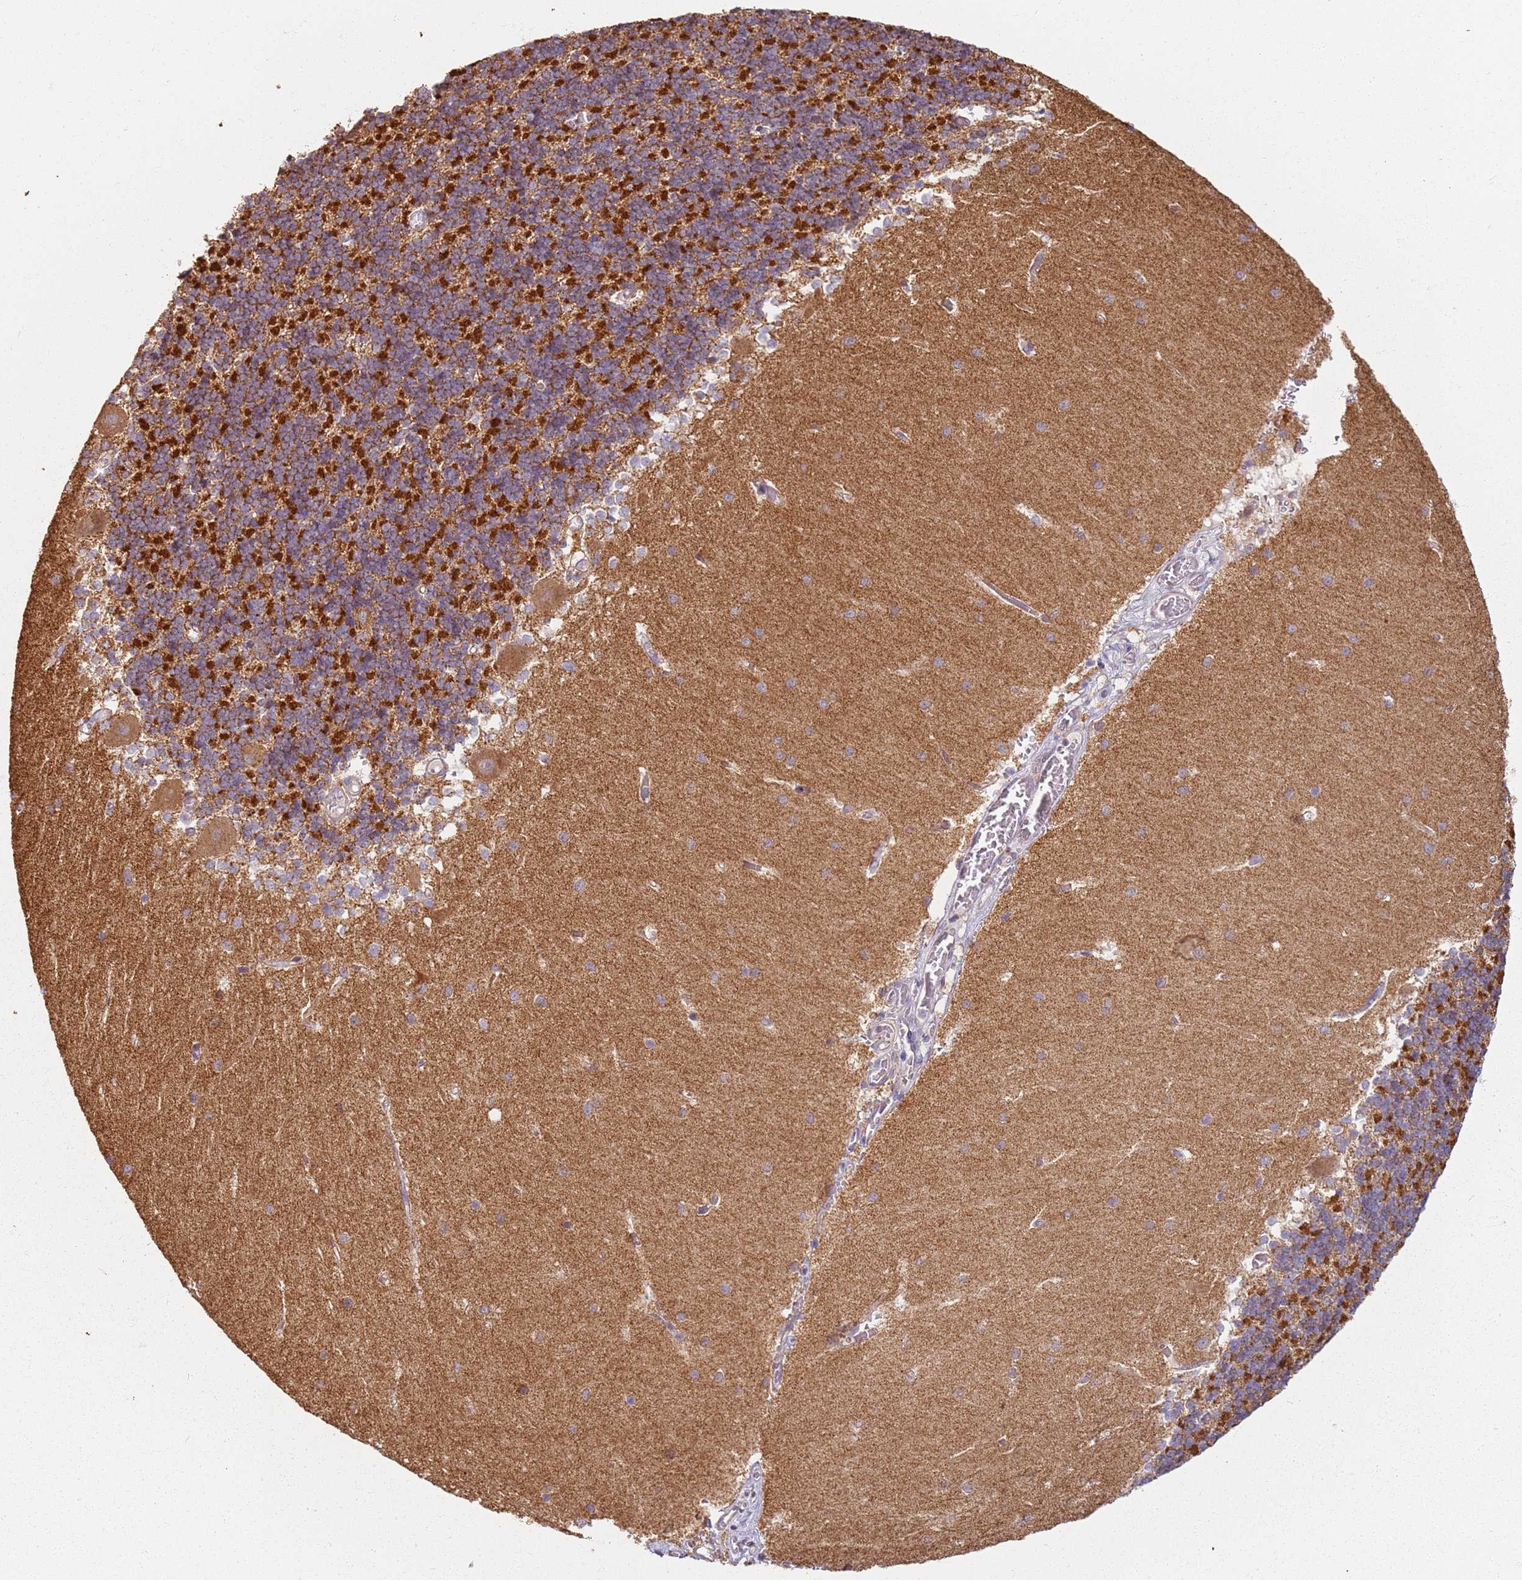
{"staining": {"intensity": "strong", "quantity": "25%-75%", "location": "cytoplasmic/membranous"}, "tissue": "cerebellum", "cell_type": "Cells in granular layer", "image_type": "normal", "snomed": [{"axis": "morphology", "description": "Normal tissue, NOS"}, {"axis": "topography", "description": "Cerebellum"}], "caption": "Immunohistochemistry micrograph of normal cerebellum stained for a protein (brown), which exhibits high levels of strong cytoplasmic/membranous staining in about 25%-75% of cells in granular layer.", "gene": "PROKR2", "patient": {"sex": "male", "age": 37}}